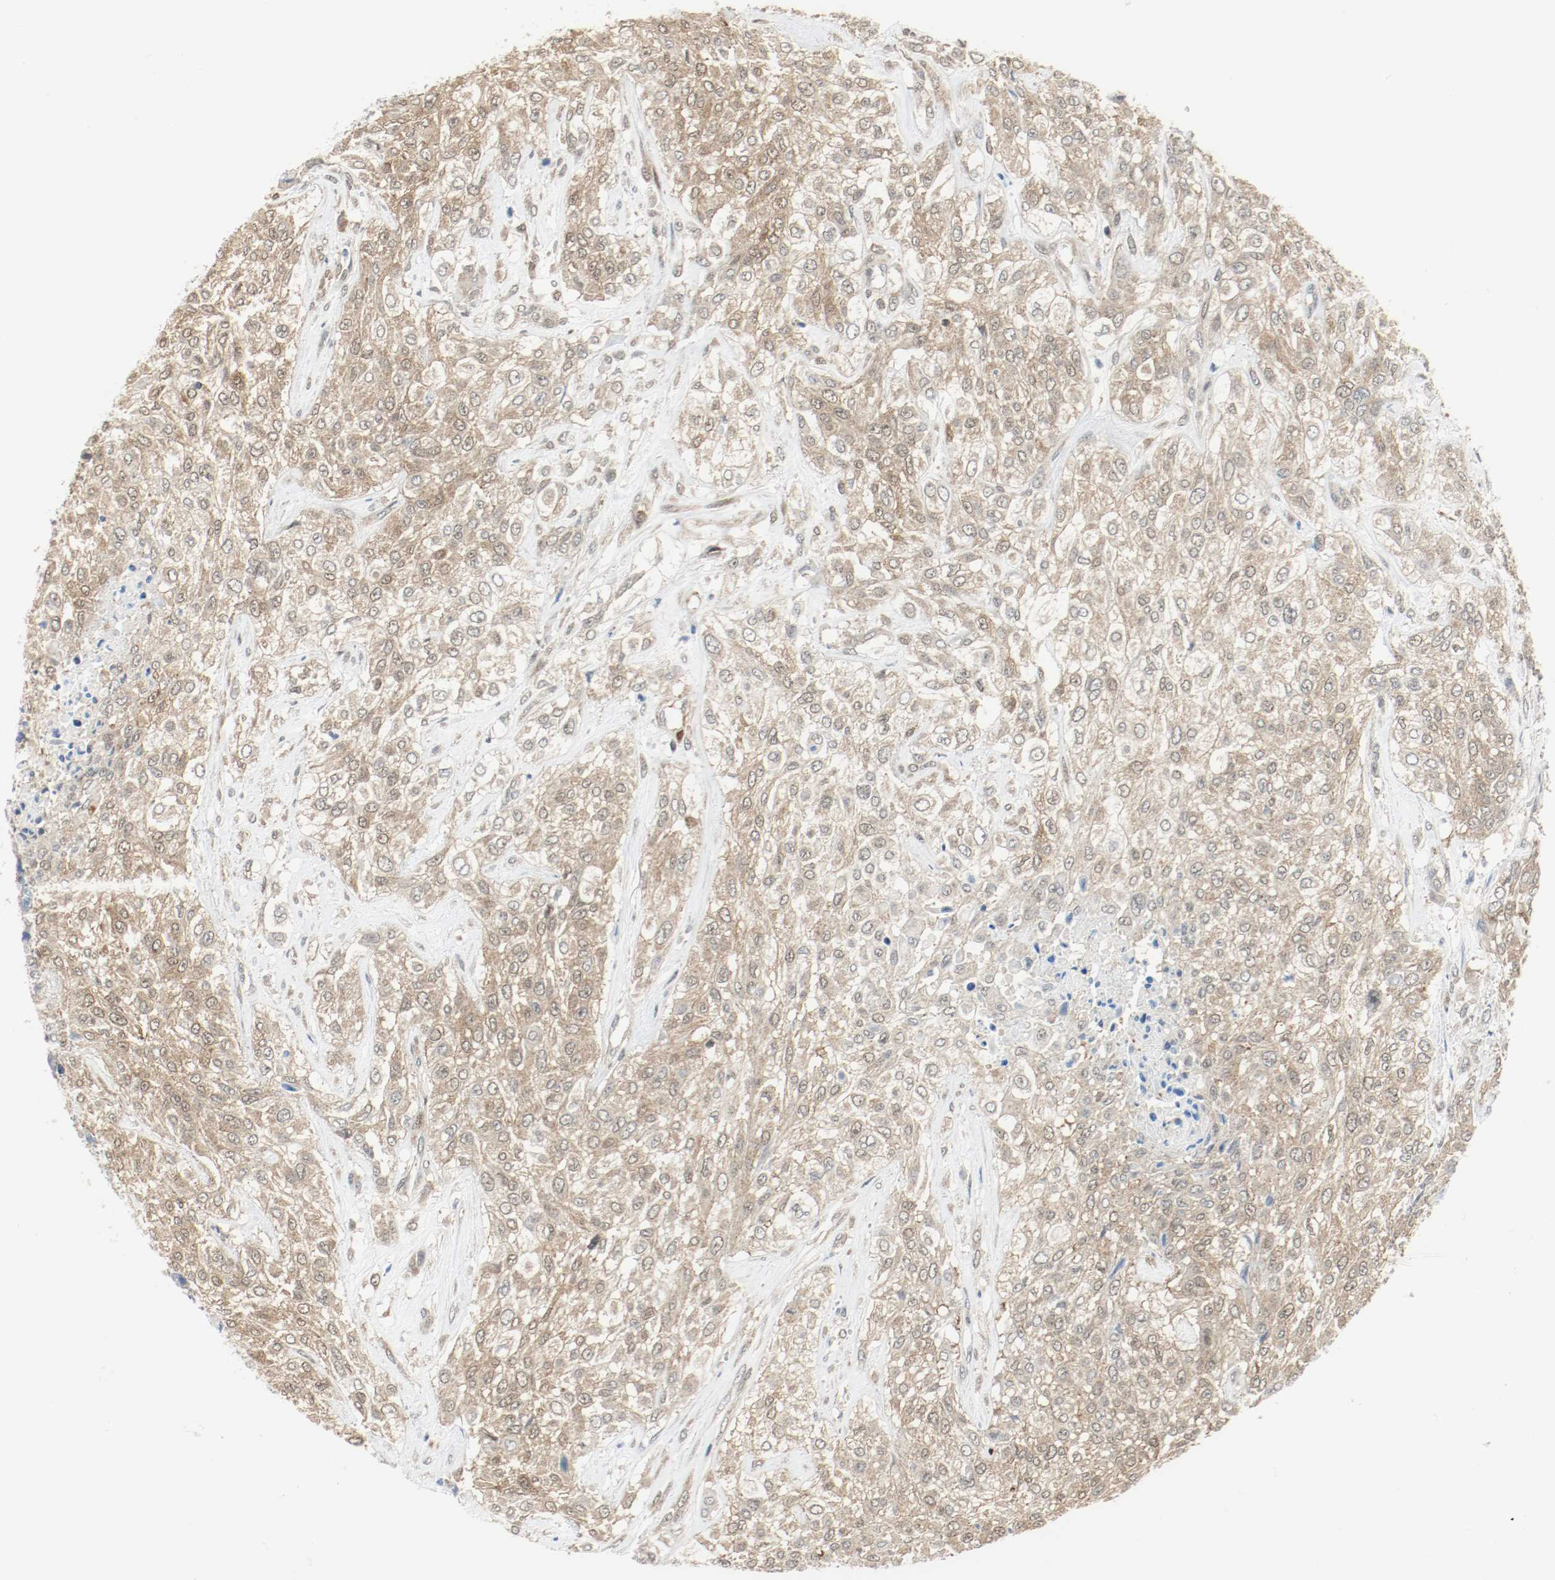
{"staining": {"intensity": "weak", "quantity": ">75%", "location": "cytoplasmic/membranous,nuclear"}, "tissue": "urothelial cancer", "cell_type": "Tumor cells", "image_type": "cancer", "snomed": [{"axis": "morphology", "description": "Urothelial carcinoma, High grade"}, {"axis": "topography", "description": "Urinary bladder"}], "caption": "Urothelial cancer was stained to show a protein in brown. There is low levels of weak cytoplasmic/membranous and nuclear staining in approximately >75% of tumor cells.", "gene": "PPME1", "patient": {"sex": "male", "age": 57}}